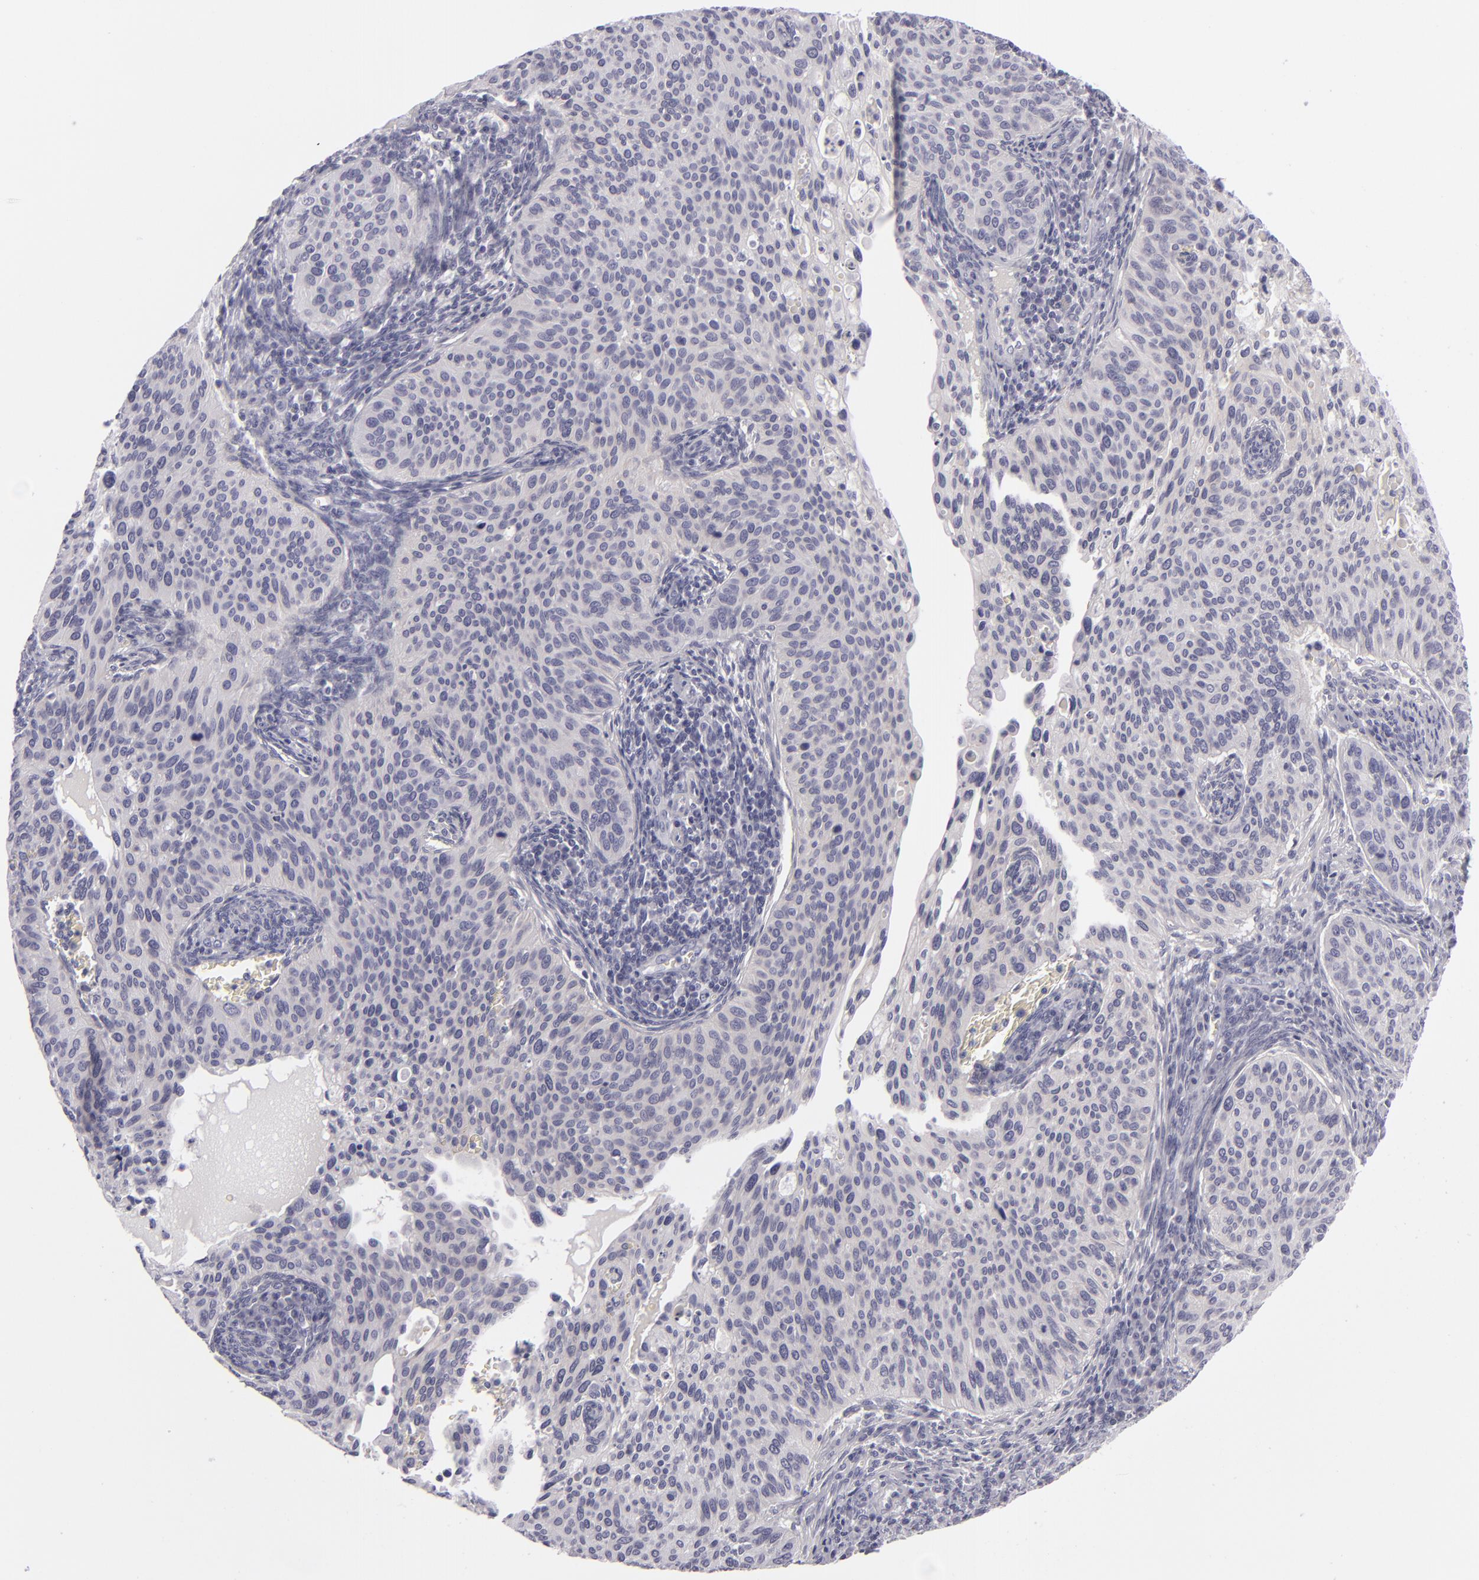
{"staining": {"intensity": "negative", "quantity": "none", "location": "none"}, "tissue": "cervical cancer", "cell_type": "Tumor cells", "image_type": "cancer", "snomed": [{"axis": "morphology", "description": "Adenocarcinoma, NOS"}, {"axis": "topography", "description": "Cervix"}], "caption": "This is a photomicrograph of immunohistochemistry (IHC) staining of cervical adenocarcinoma, which shows no staining in tumor cells. (Brightfield microscopy of DAB (3,3'-diaminobenzidine) immunohistochemistry (IHC) at high magnification).", "gene": "DLG4", "patient": {"sex": "female", "age": 29}}